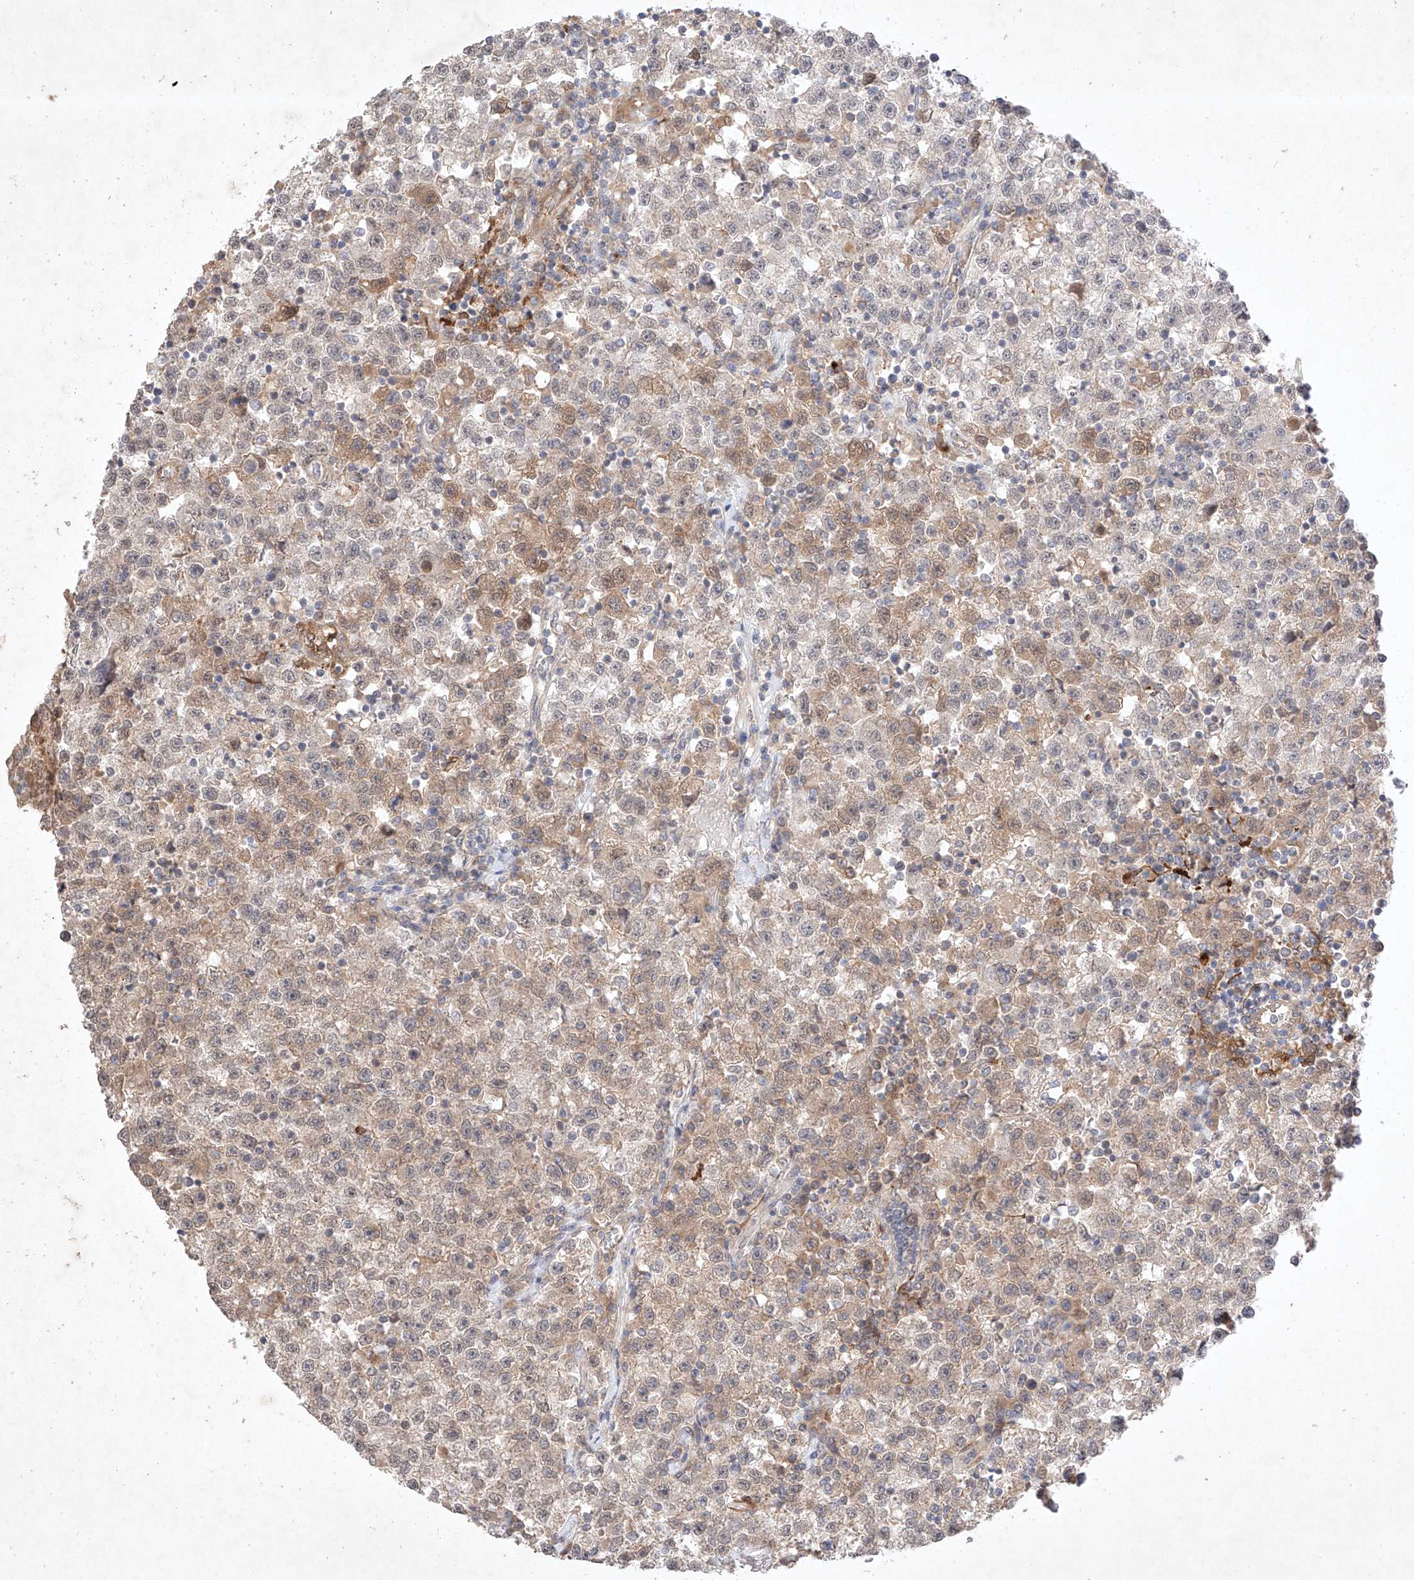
{"staining": {"intensity": "weak", "quantity": "25%-75%", "location": "cytoplasmic/membranous"}, "tissue": "testis cancer", "cell_type": "Tumor cells", "image_type": "cancer", "snomed": [{"axis": "morphology", "description": "Seminoma, NOS"}, {"axis": "topography", "description": "Testis"}], "caption": "Immunohistochemical staining of human seminoma (testis) reveals low levels of weak cytoplasmic/membranous protein staining in approximately 25%-75% of tumor cells.", "gene": "ZNF124", "patient": {"sex": "male", "age": 22}}